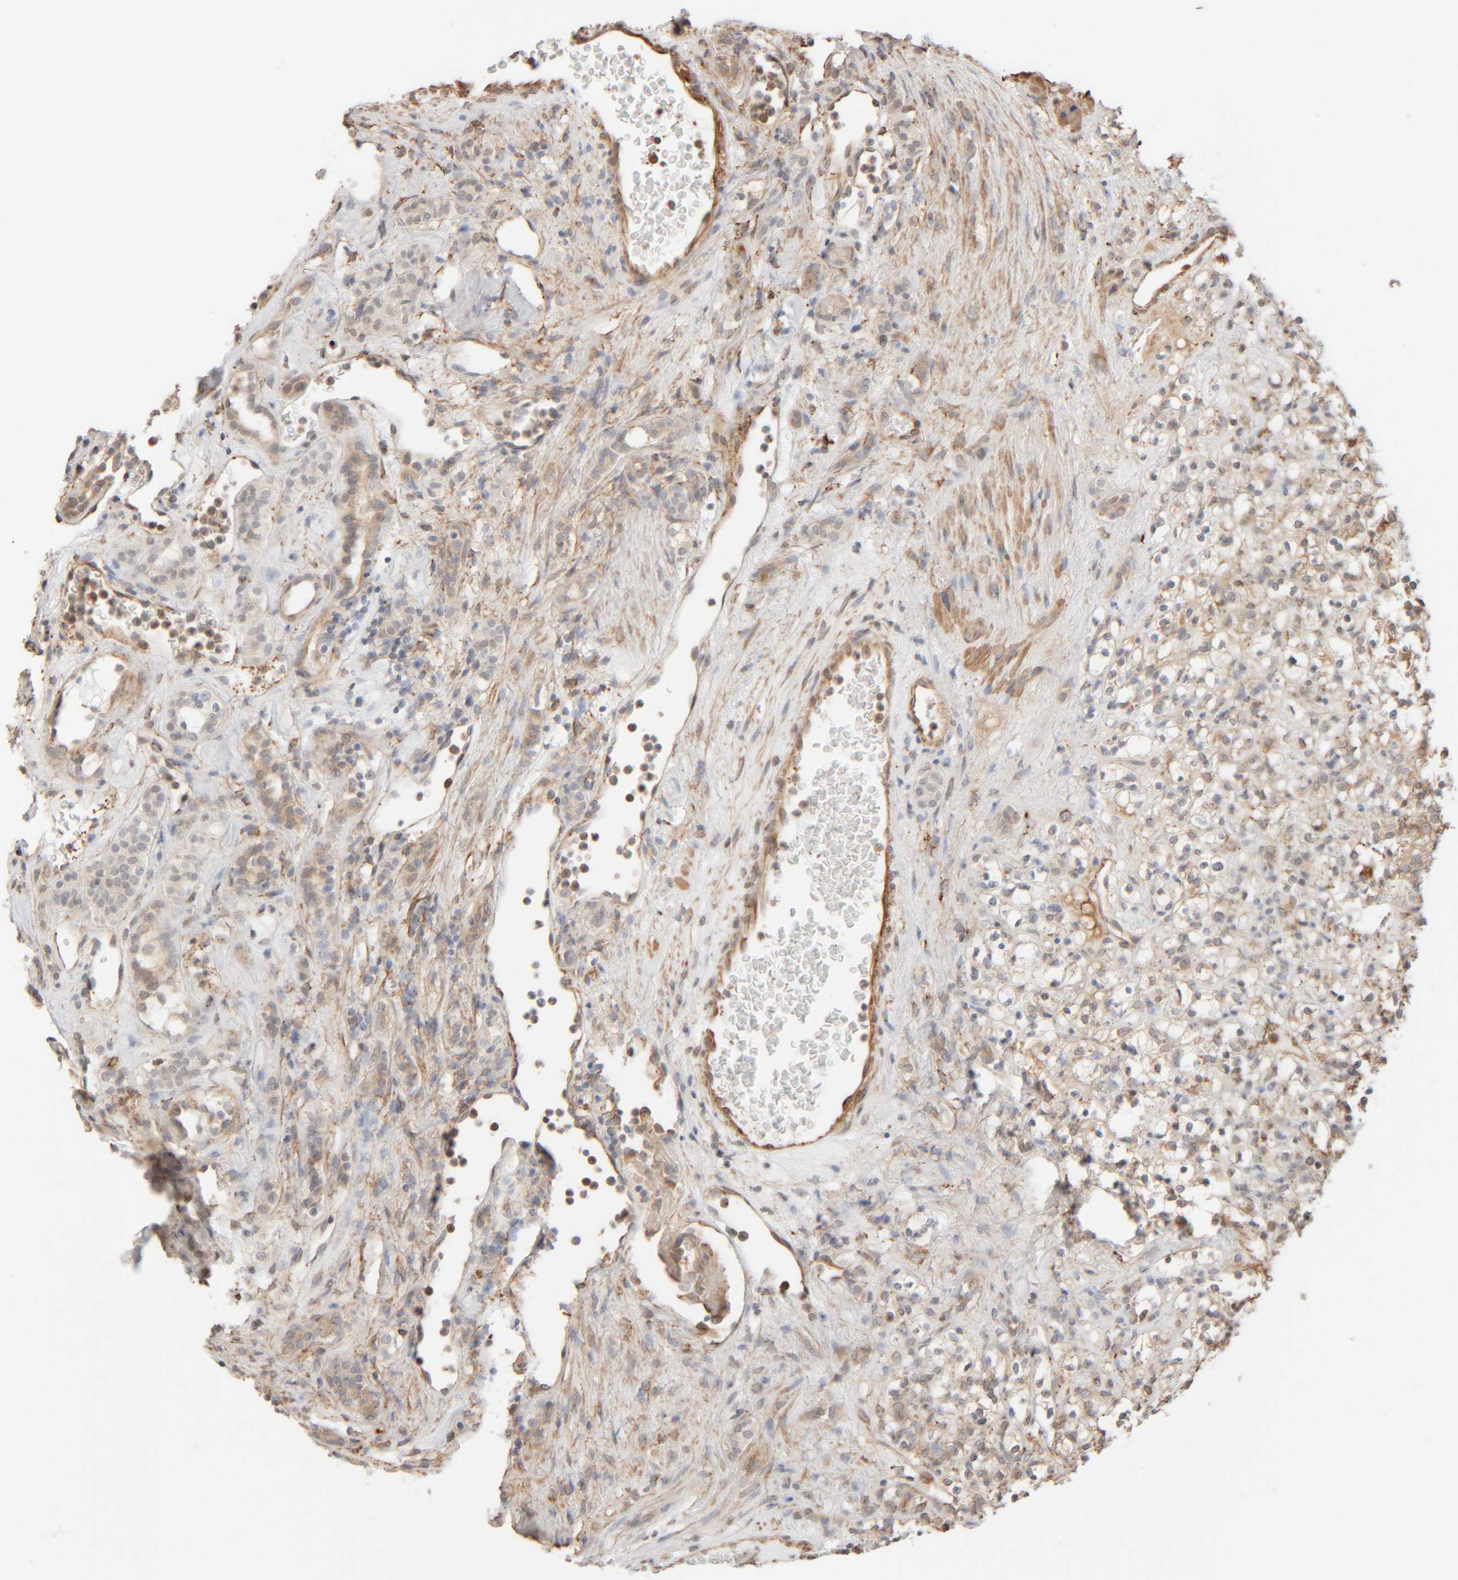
{"staining": {"intensity": "negative", "quantity": "none", "location": "none"}, "tissue": "renal cancer", "cell_type": "Tumor cells", "image_type": "cancer", "snomed": [{"axis": "morphology", "description": "Normal tissue, NOS"}, {"axis": "morphology", "description": "Adenocarcinoma, NOS"}, {"axis": "topography", "description": "Kidney"}], "caption": "Tumor cells show no significant protein staining in renal adenocarcinoma.", "gene": "INTS1", "patient": {"sex": "female", "age": 72}}